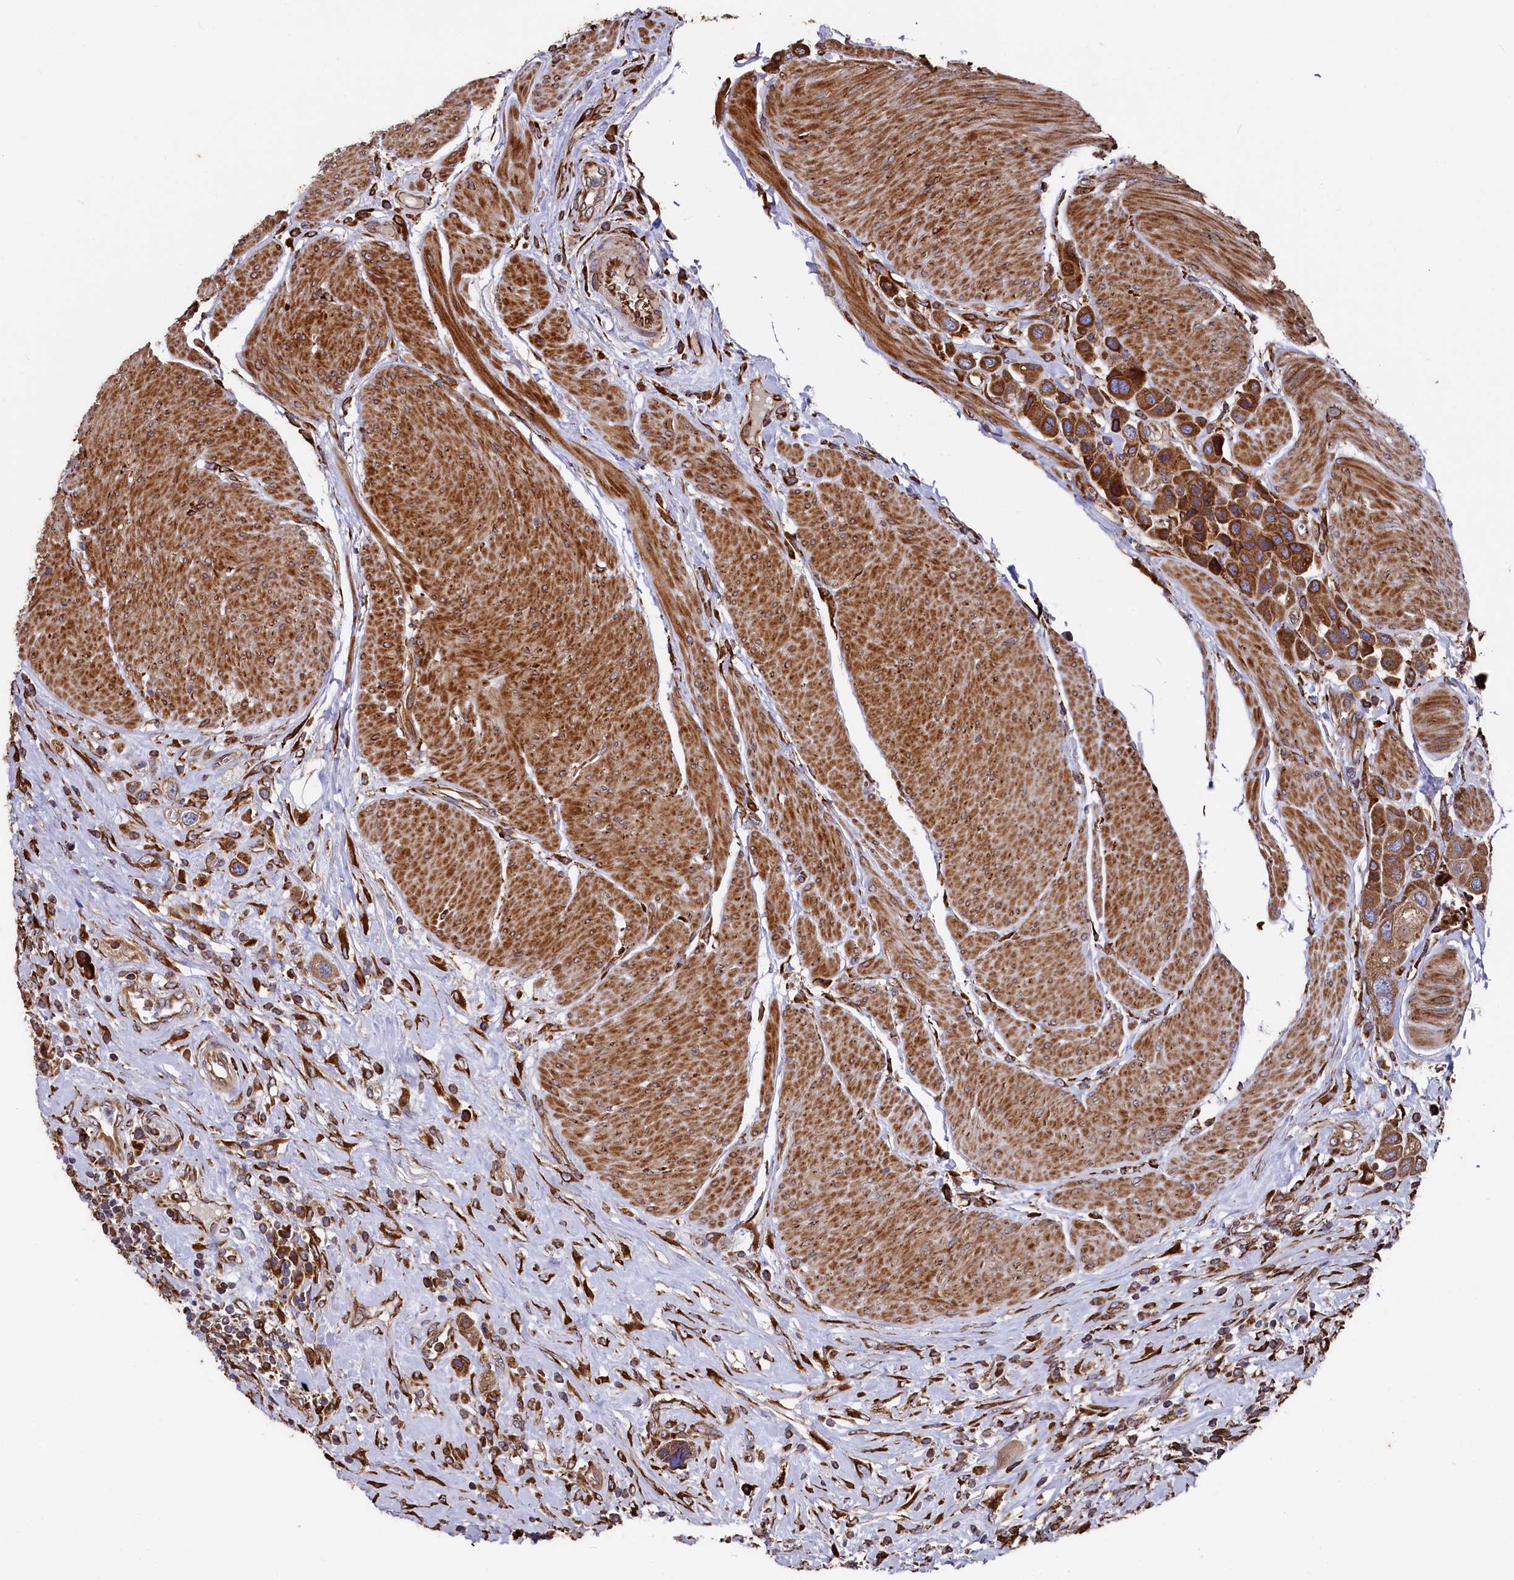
{"staining": {"intensity": "strong", "quantity": ">75%", "location": "cytoplasmic/membranous"}, "tissue": "urothelial cancer", "cell_type": "Tumor cells", "image_type": "cancer", "snomed": [{"axis": "morphology", "description": "Urothelial carcinoma, High grade"}, {"axis": "topography", "description": "Urinary bladder"}], "caption": "Human urothelial carcinoma (high-grade) stained for a protein (brown) shows strong cytoplasmic/membranous positive positivity in approximately >75% of tumor cells.", "gene": "NEURL1B", "patient": {"sex": "male", "age": 50}}